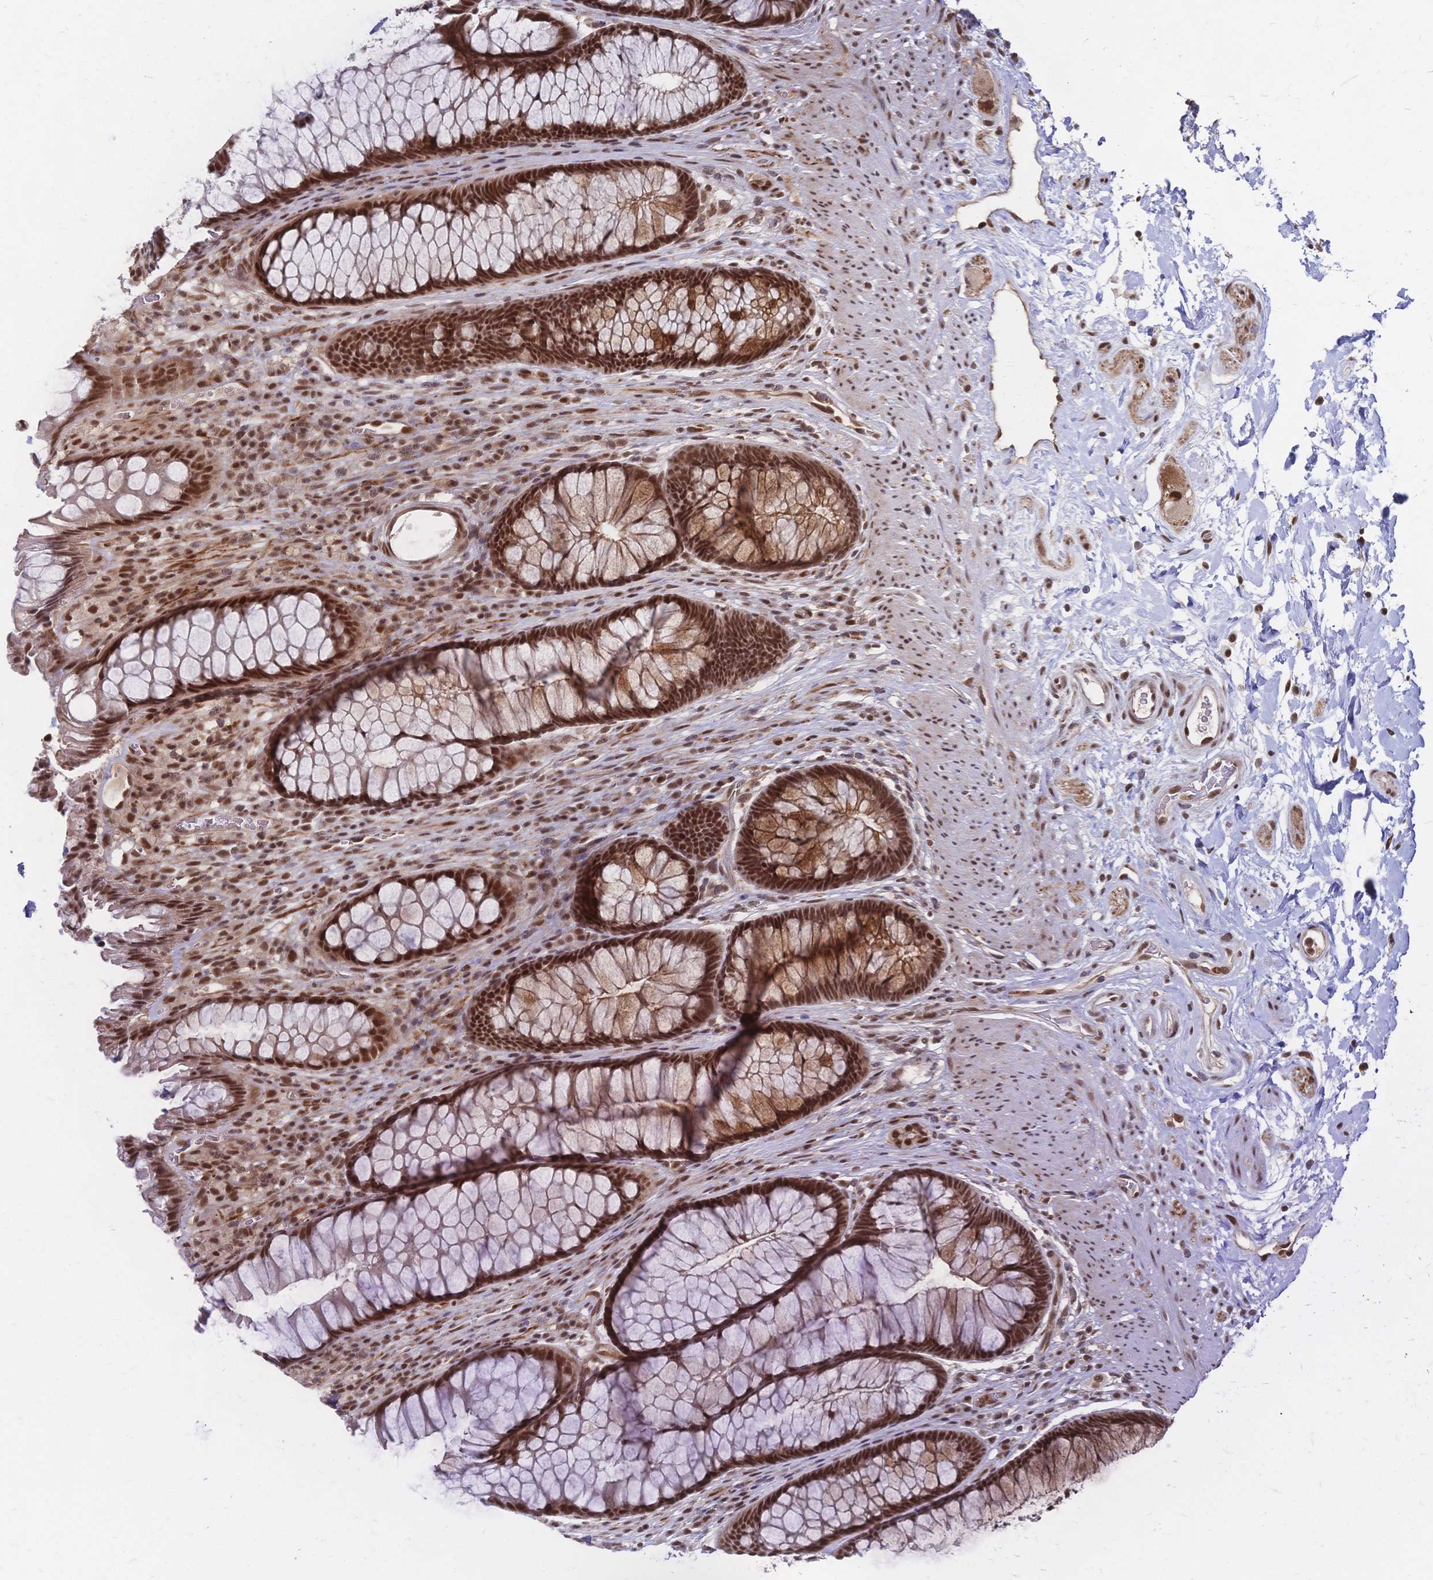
{"staining": {"intensity": "strong", "quantity": ">75%", "location": "cytoplasmic/membranous,nuclear"}, "tissue": "rectum", "cell_type": "Glandular cells", "image_type": "normal", "snomed": [{"axis": "morphology", "description": "Normal tissue, NOS"}, {"axis": "topography", "description": "Rectum"}], "caption": "The immunohistochemical stain highlights strong cytoplasmic/membranous,nuclear staining in glandular cells of benign rectum. Immunohistochemistry (ihc) stains the protein of interest in brown and the nuclei are stained blue.", "gene": "NELFA", "patient": {"sex": "male", "age": 53}}